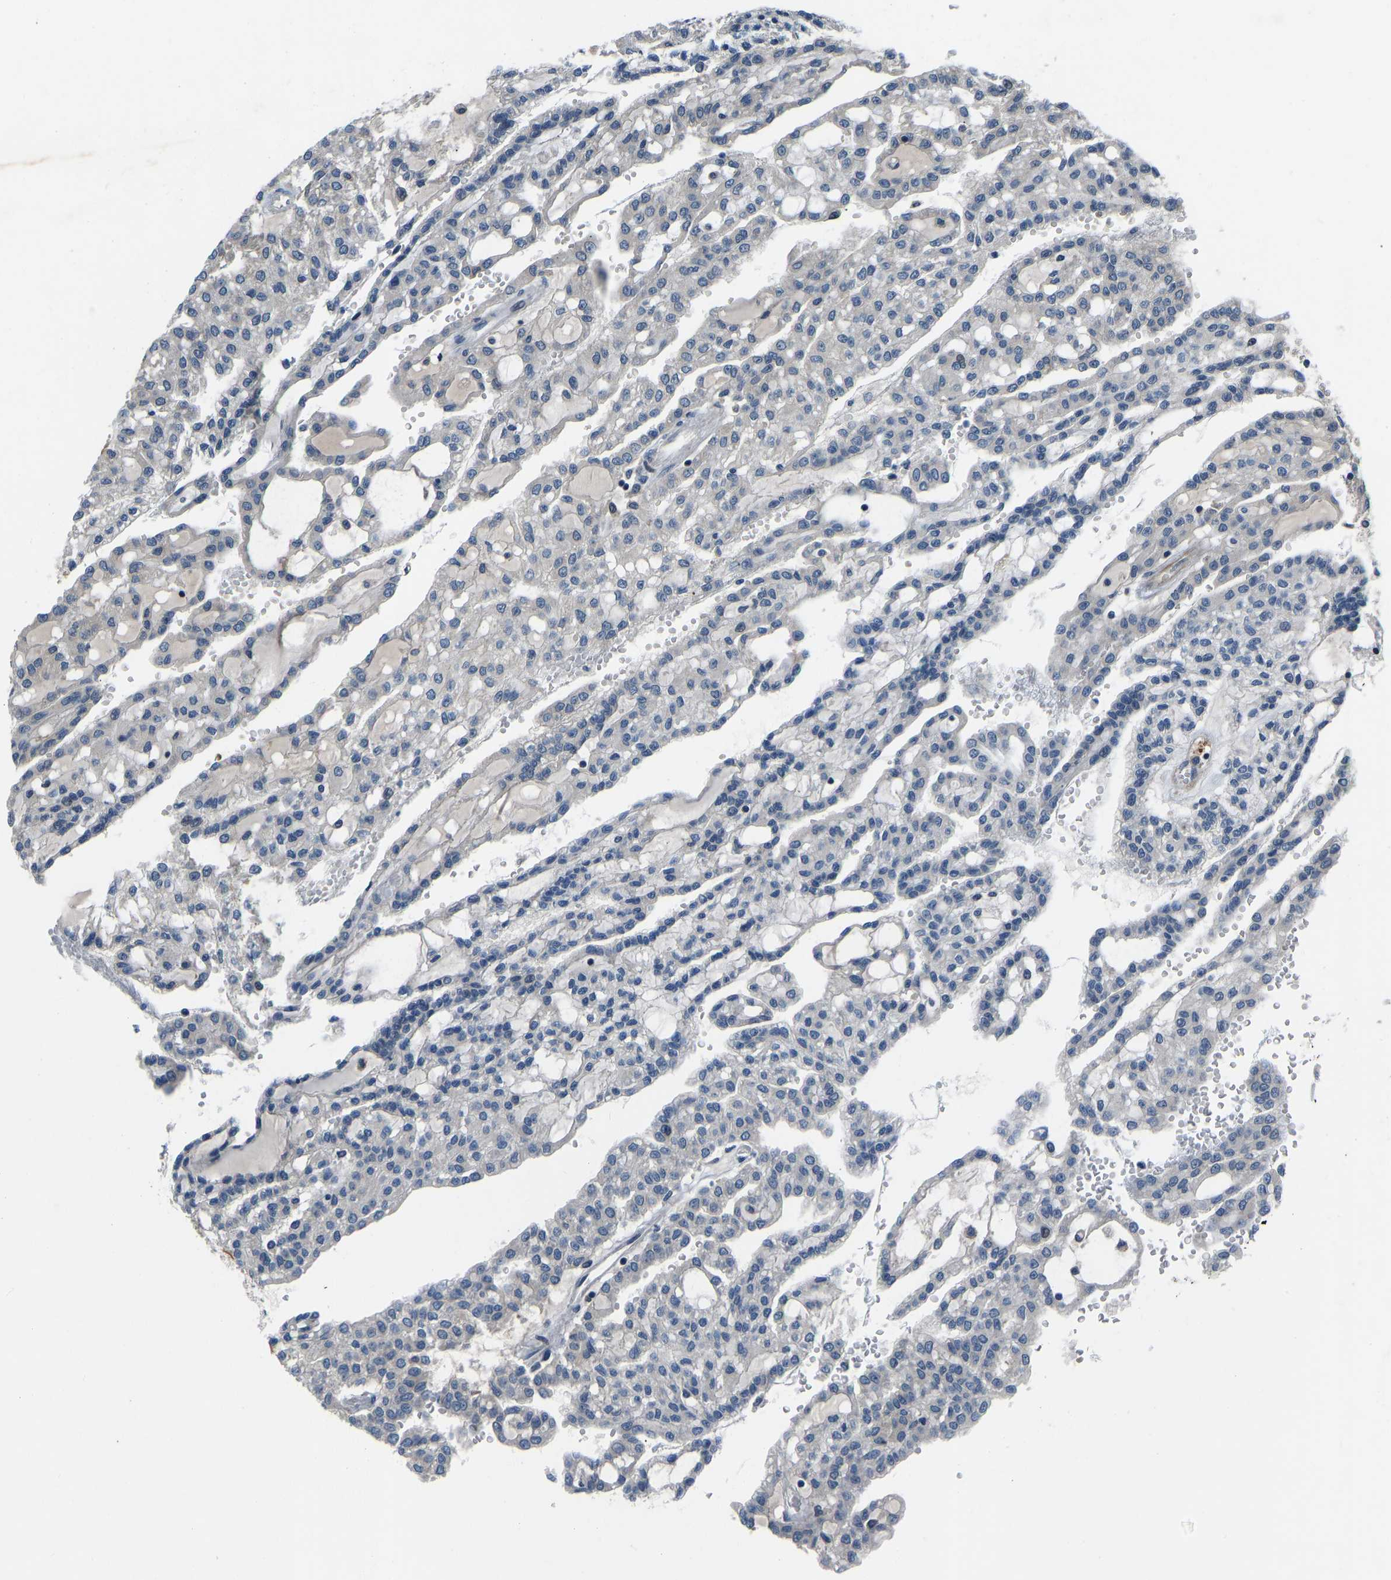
{"staining": {"intensity": "negative", "quantity": "none", "location": "none"}, "tissue": "renal cancer", "cell_type": "Tumor cells", "image_type": "cancer", "snomed": [{"axis": "morphology", "description": "Adenocarcinoma, NOS"}, {"axis": "topography", "description": "Kidney"}], "caption": "DAB immunohistochemical staining of renal cancer shows no significant staining in tumor cells.", "gene": "RLIM", "patient": {"sex": "male", "age": 63}}